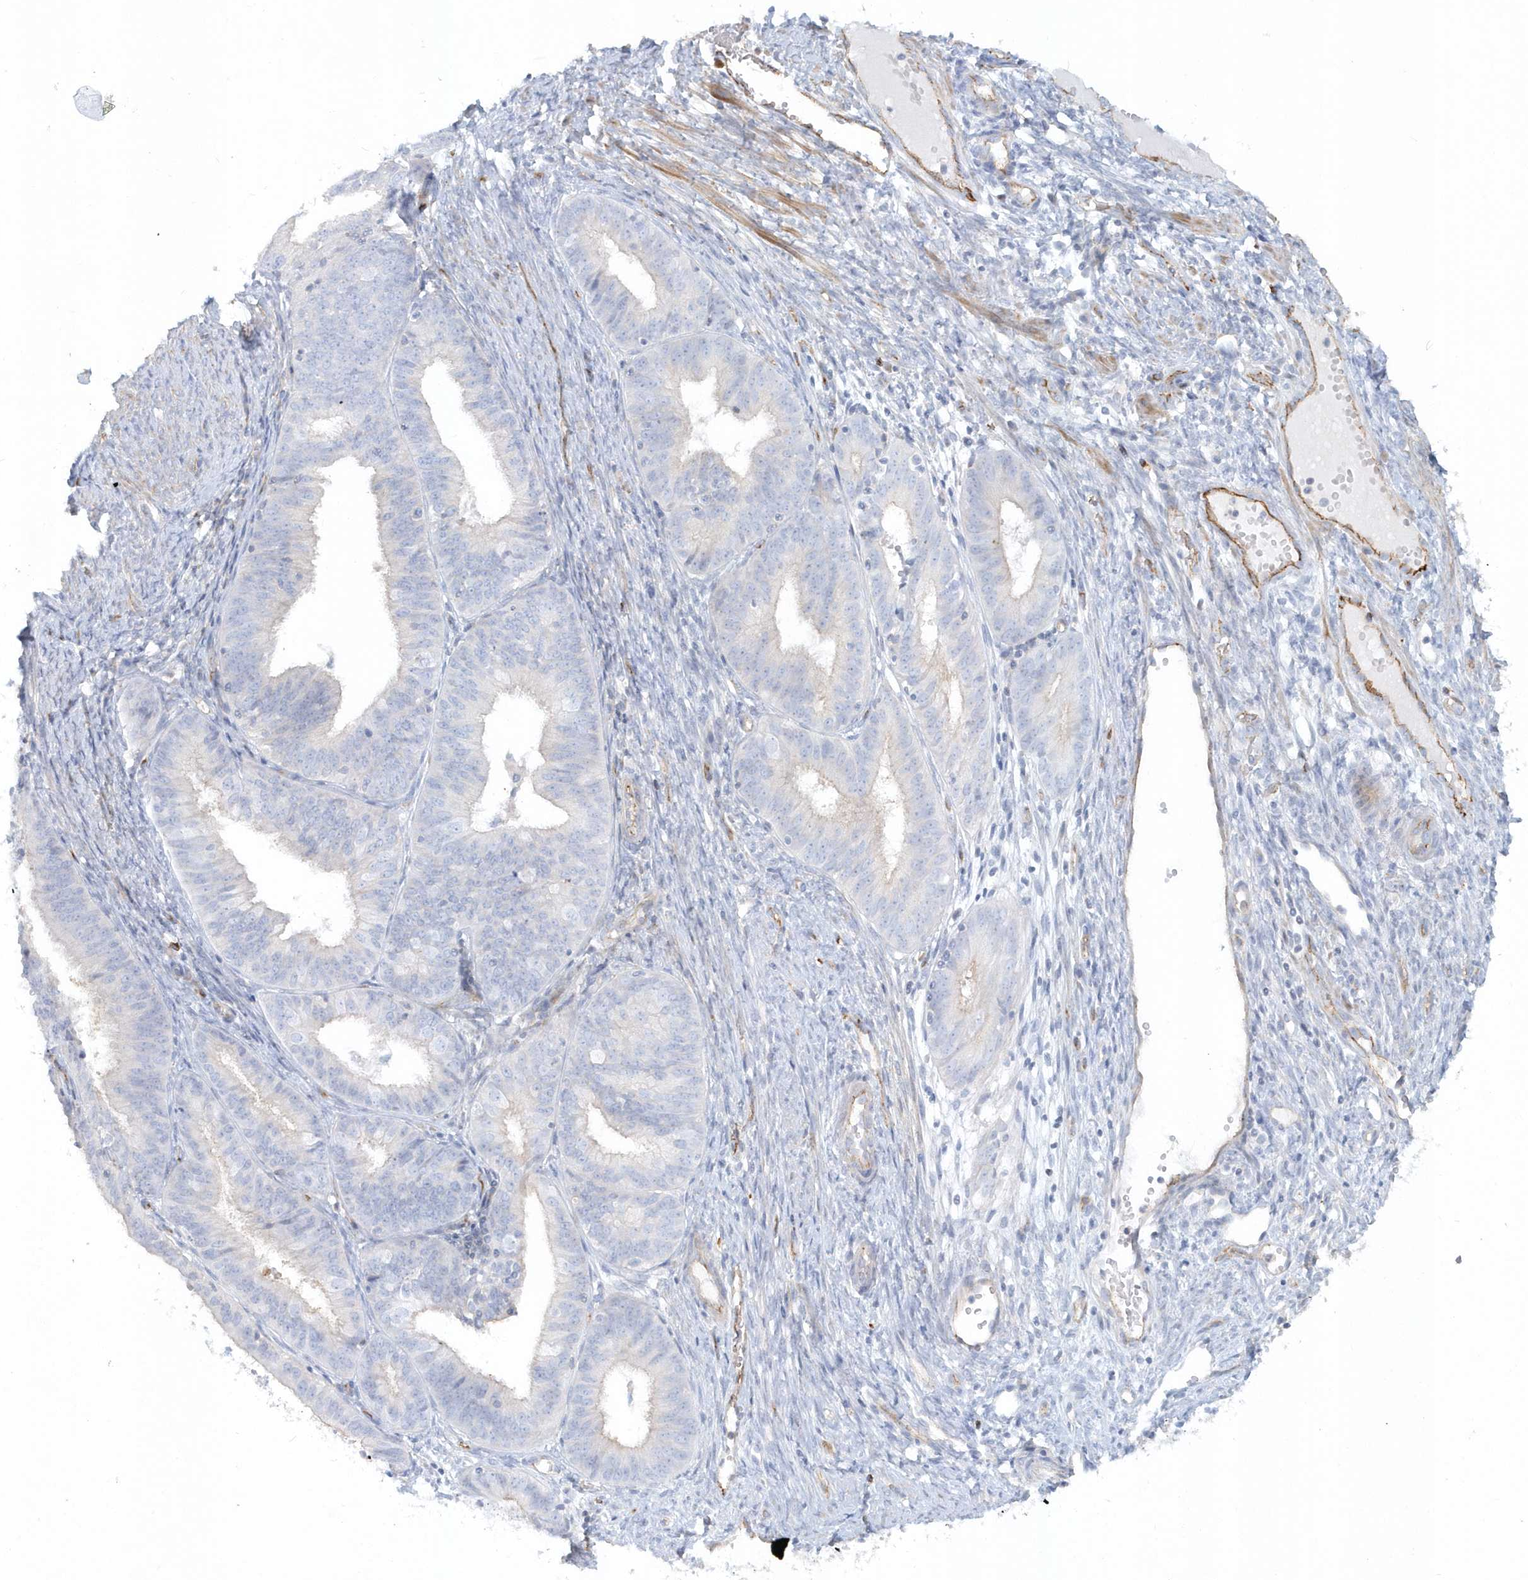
{"staining": {"intensity": "negative", "quantity": "none", "location": "none"}, "tissue": "endometrial cancer", "cell_type": "Tumor cells", "image_type": "cancer", "snomed": [{"axis": "morphology", "description": "Adenocarcinoma, NOS"}, {"axis": "topography", "description": "Endometrium"}], "caption": "IHC of human endometrial cancer (adenocarcinoma) shows no positivity in tumor cells.", "gene": "DNAH1", "patient": {"sex": "female", "age": 51}}